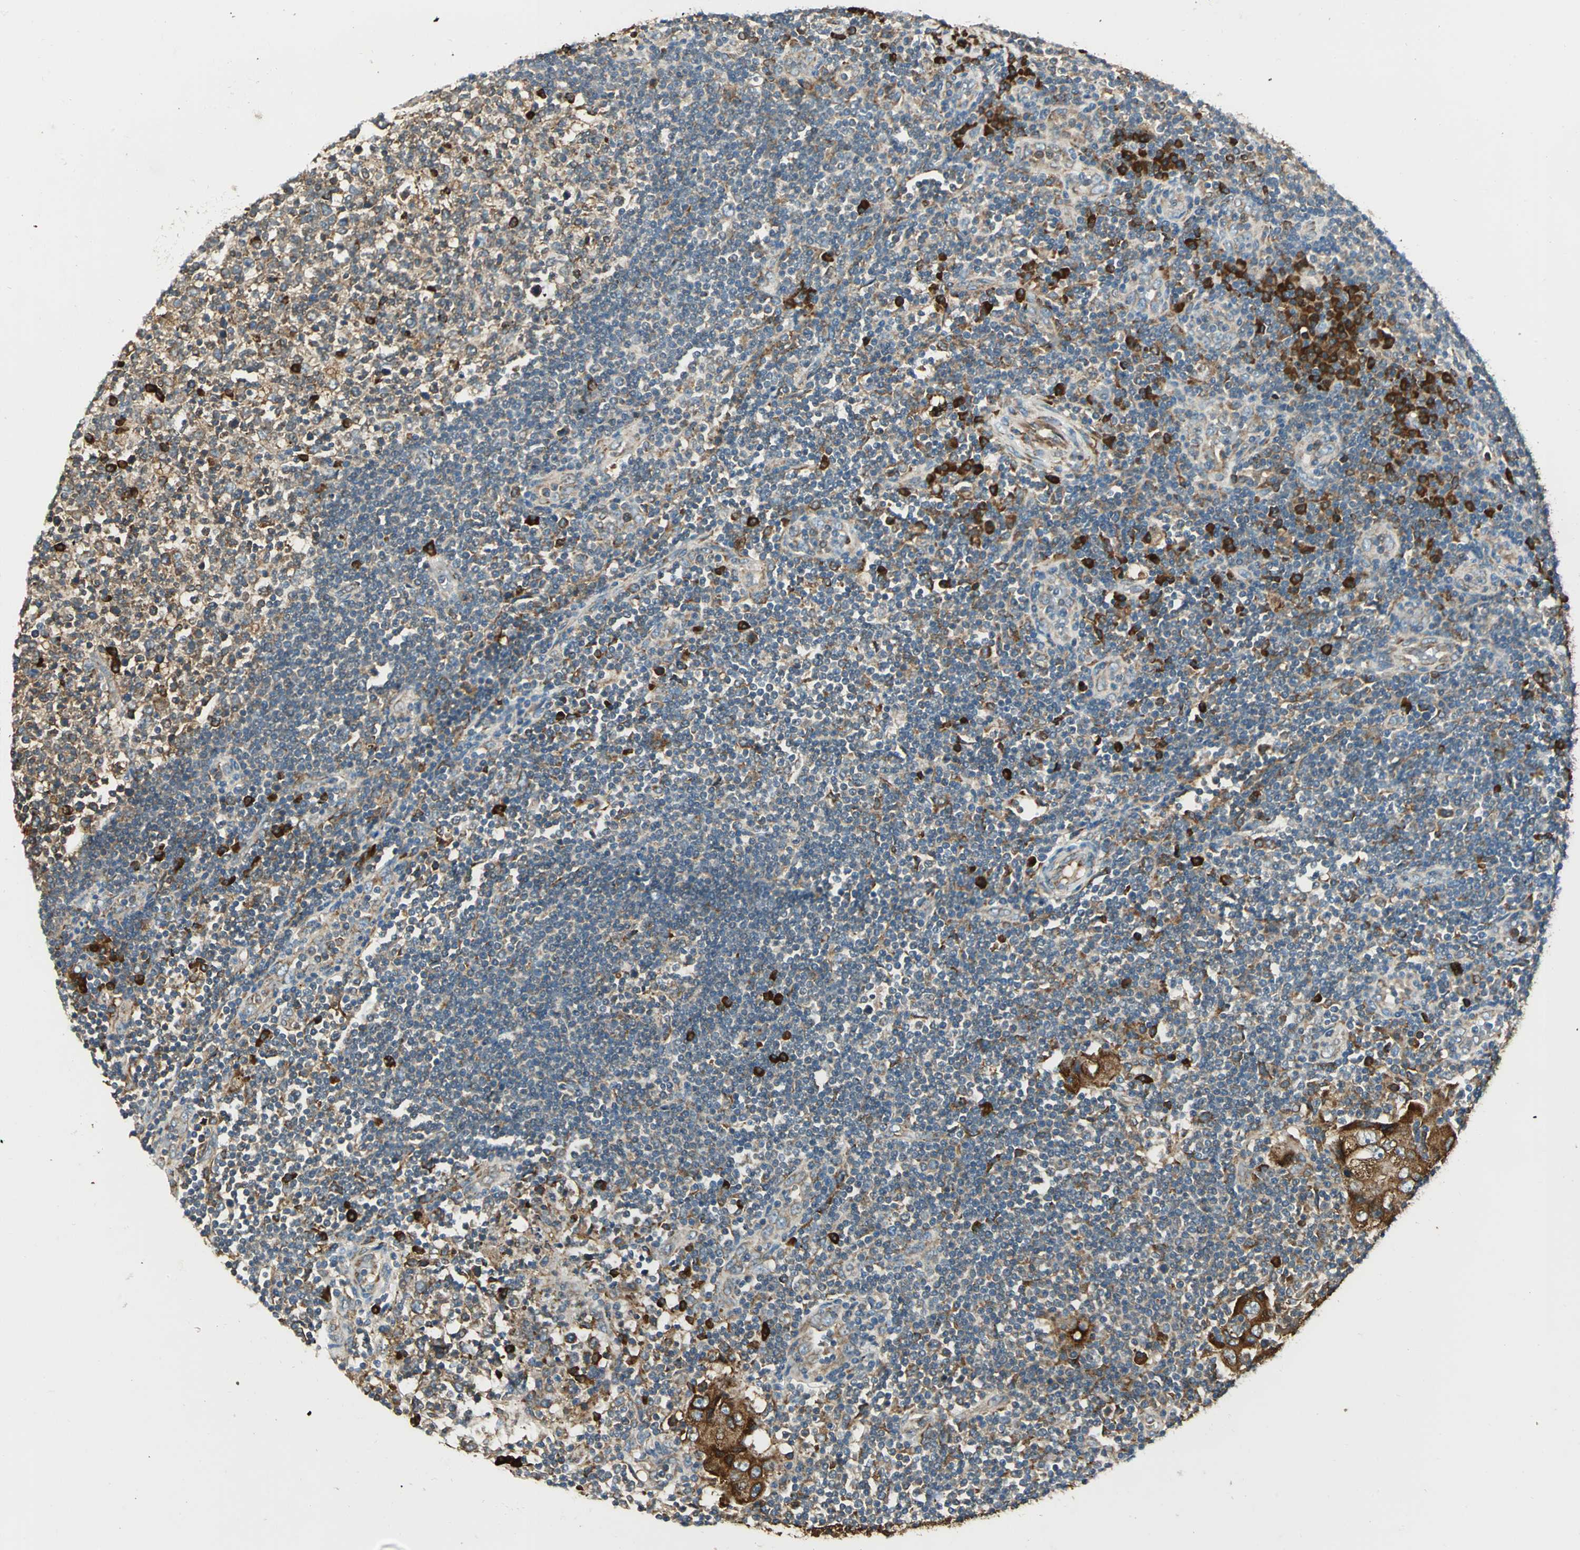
{"staining": {"intensity": "moderate", "quantity": ">75%", "location": "cytoplasmic/membranous"}, "tissue": "lymph node", "cell_type": "Germinal center cells", "image_type": "normal", "snomed": [{"axis": "morphology", "description": "Normal tissue, NOS"}, {"axis": "morphology", "description": "Squamous cell carcinoma, metastatic, NOS"}, {"axis": "topography", "description": "Lymph node"}], "caption": "Human lymph node stained for a protein (brown) displays moderate cytoplasmic/membranous positive expression in approximately >75% of germinal center cells.", "gene": "PDIA4", "patient": {"sex": "female", "age": 53}}